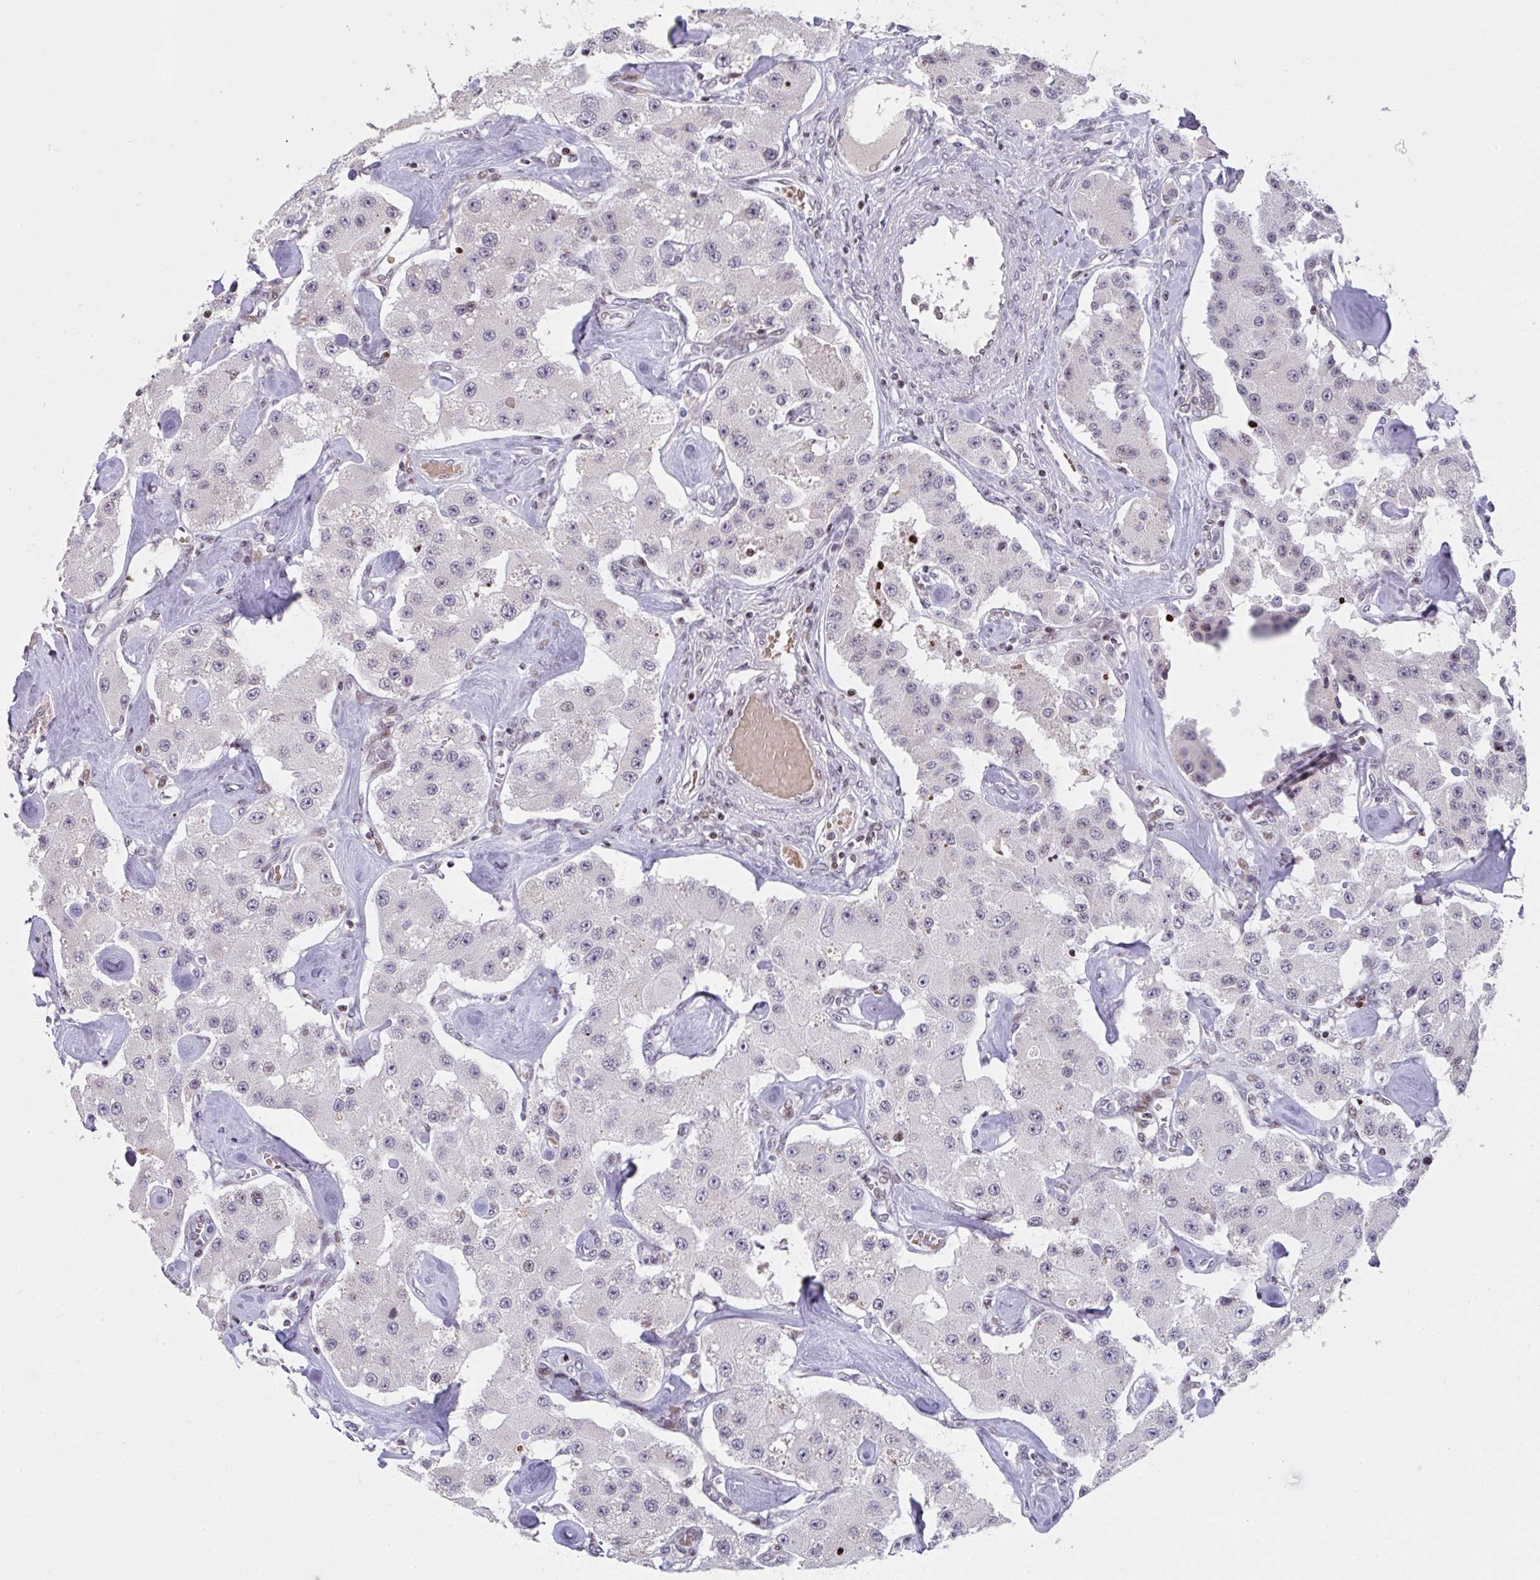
{"staining": {"intensity": "negative", "quantity": "none", "location": "none"}, "tissue": "carcinoid", "cell_type": "Tumor cells", "image_type": "cancer", "snomed": [{"axis": "morphology", "description": "Carcinoid, malignant, NOS"}, {"axis": "topography", "description": "Pancreas"}], "caption": "Human carcinoid stained for a protein using immunohistochemistry reveals no staining in tumor cells.", "gene": "PCDHB8", "patient": {"sex": "male", "age": 41}}